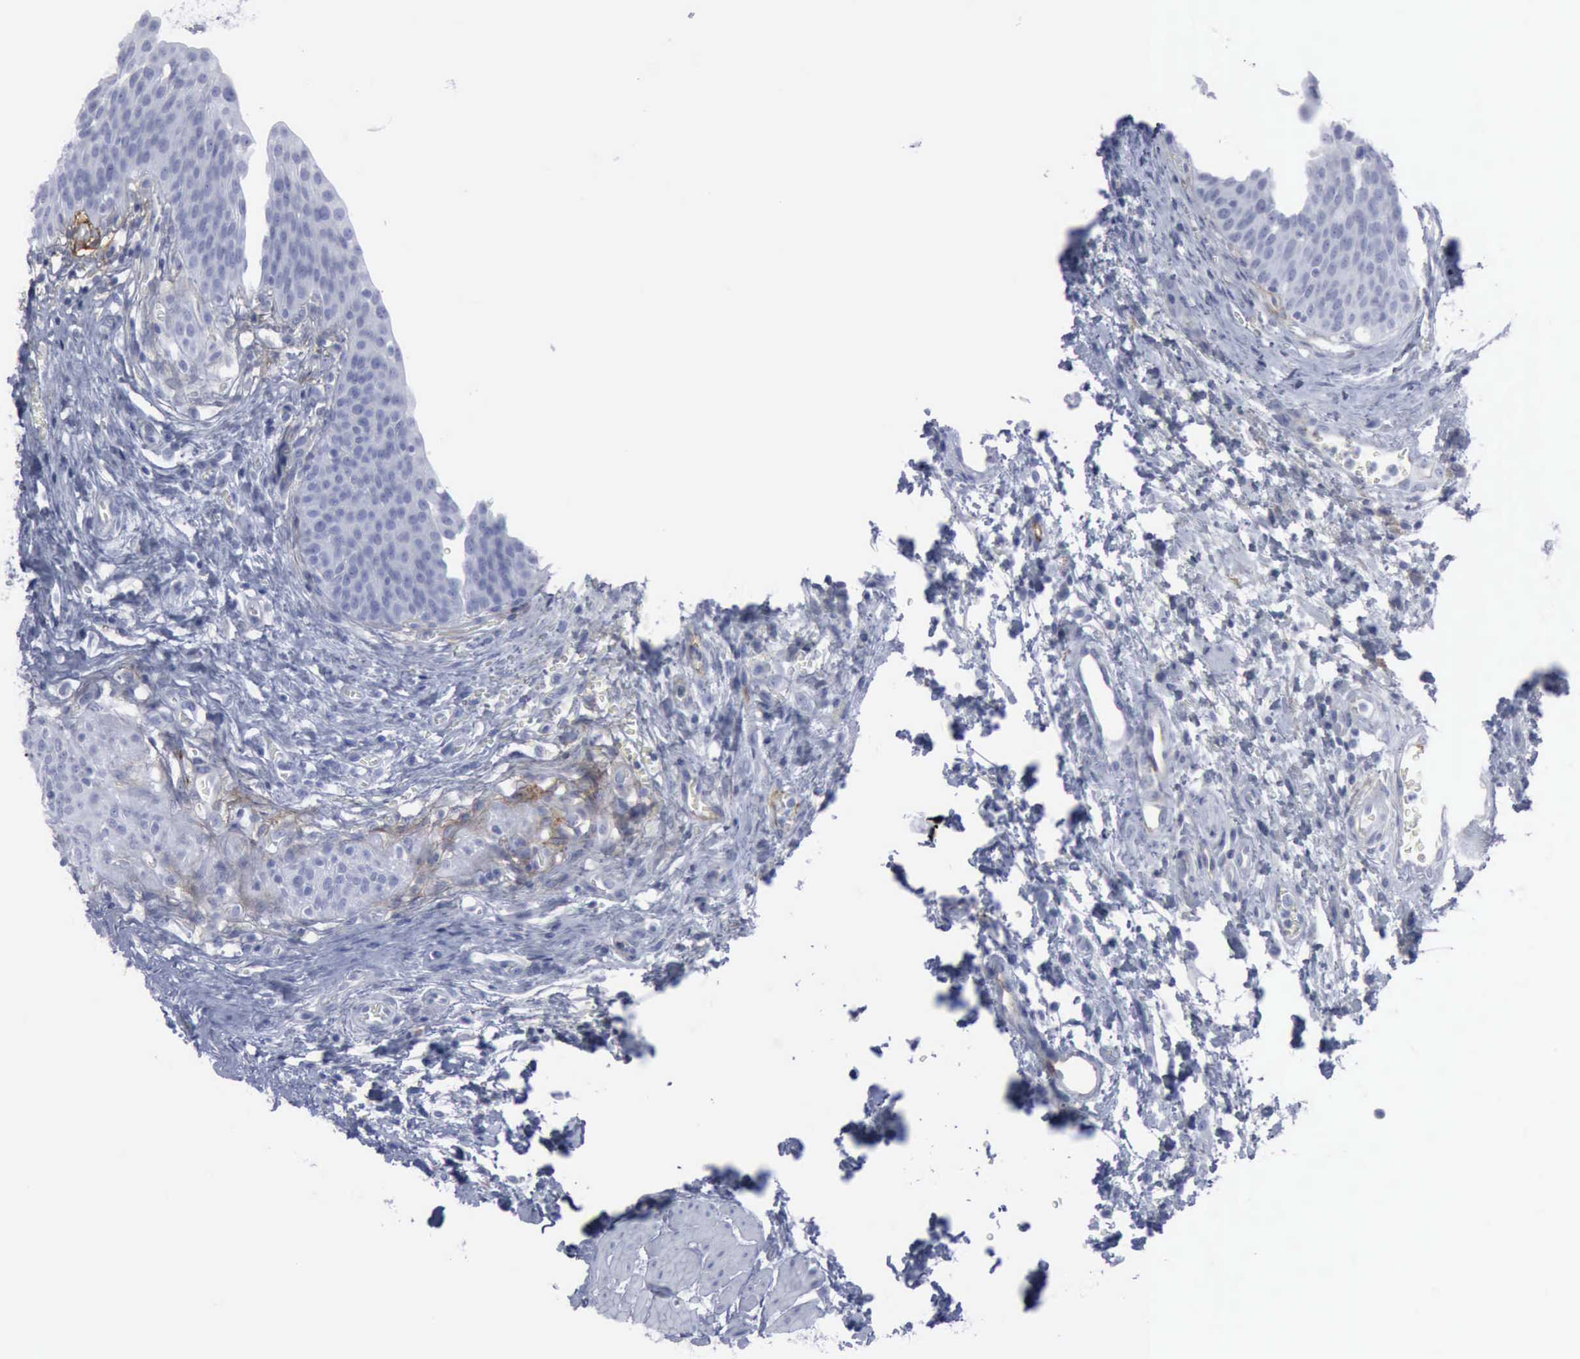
{"staining": {"intensity": "negative", "quantity": "none", "location": "none"}, "tissue": "urinary bladder", "cell_type": "Urothelial cells", "image_type": "normal", "snomed": [{"axis": "morphology", "description": "Normal tissue, NOS"}, {"axis": "topography", "description": "Smooth muscle"}, {"axis": "topography", "description": "Urinary bladder"}], "caption": "IHC image of unremarkable urinary bladder stained for a protein (brown), which shows no staining in urothelial cells. Brightfield microscopy of immunohistochemistry (IHC) stained with DAB (brown) and hematoxylin (blue), captured at high magnification.", "gene": "VCAM1", "patient": {"sex": "male", "age": 35}}